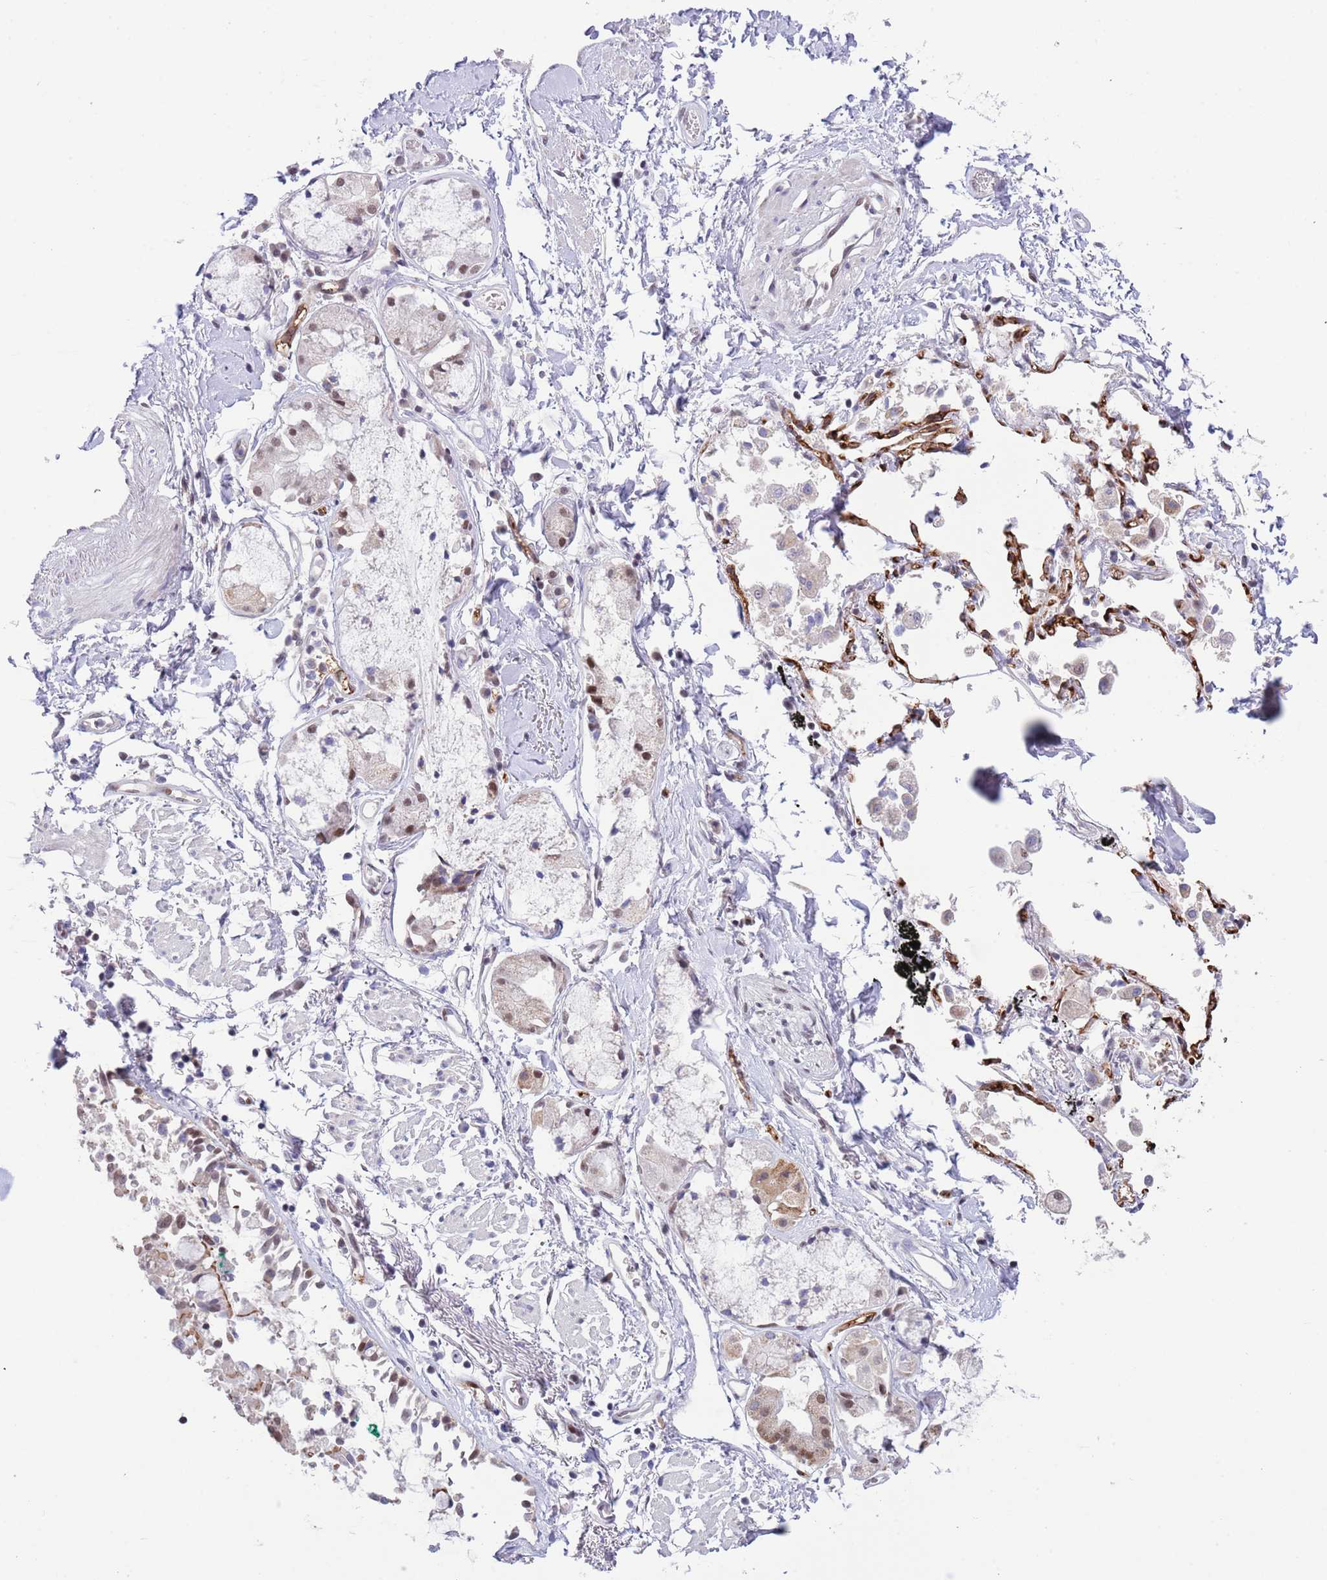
{"staining": {"intensity": "negative", "quantity": "none", "location": "none"}, "tissue": "soft tissue", "cell_type": "Fibroblasts", "image_type": "normal", "snomed": [{"axis": "morphology", "description": "Normal tissue, NOS"}, {"axis": "topography", "description": "Cartilage tissue"}], "caption": "IHC of unremarkable human soft tissue reveals no staining in fibroblasts.", "gene": "RFX1", "patient": {"sex": "male", "age": 73}}